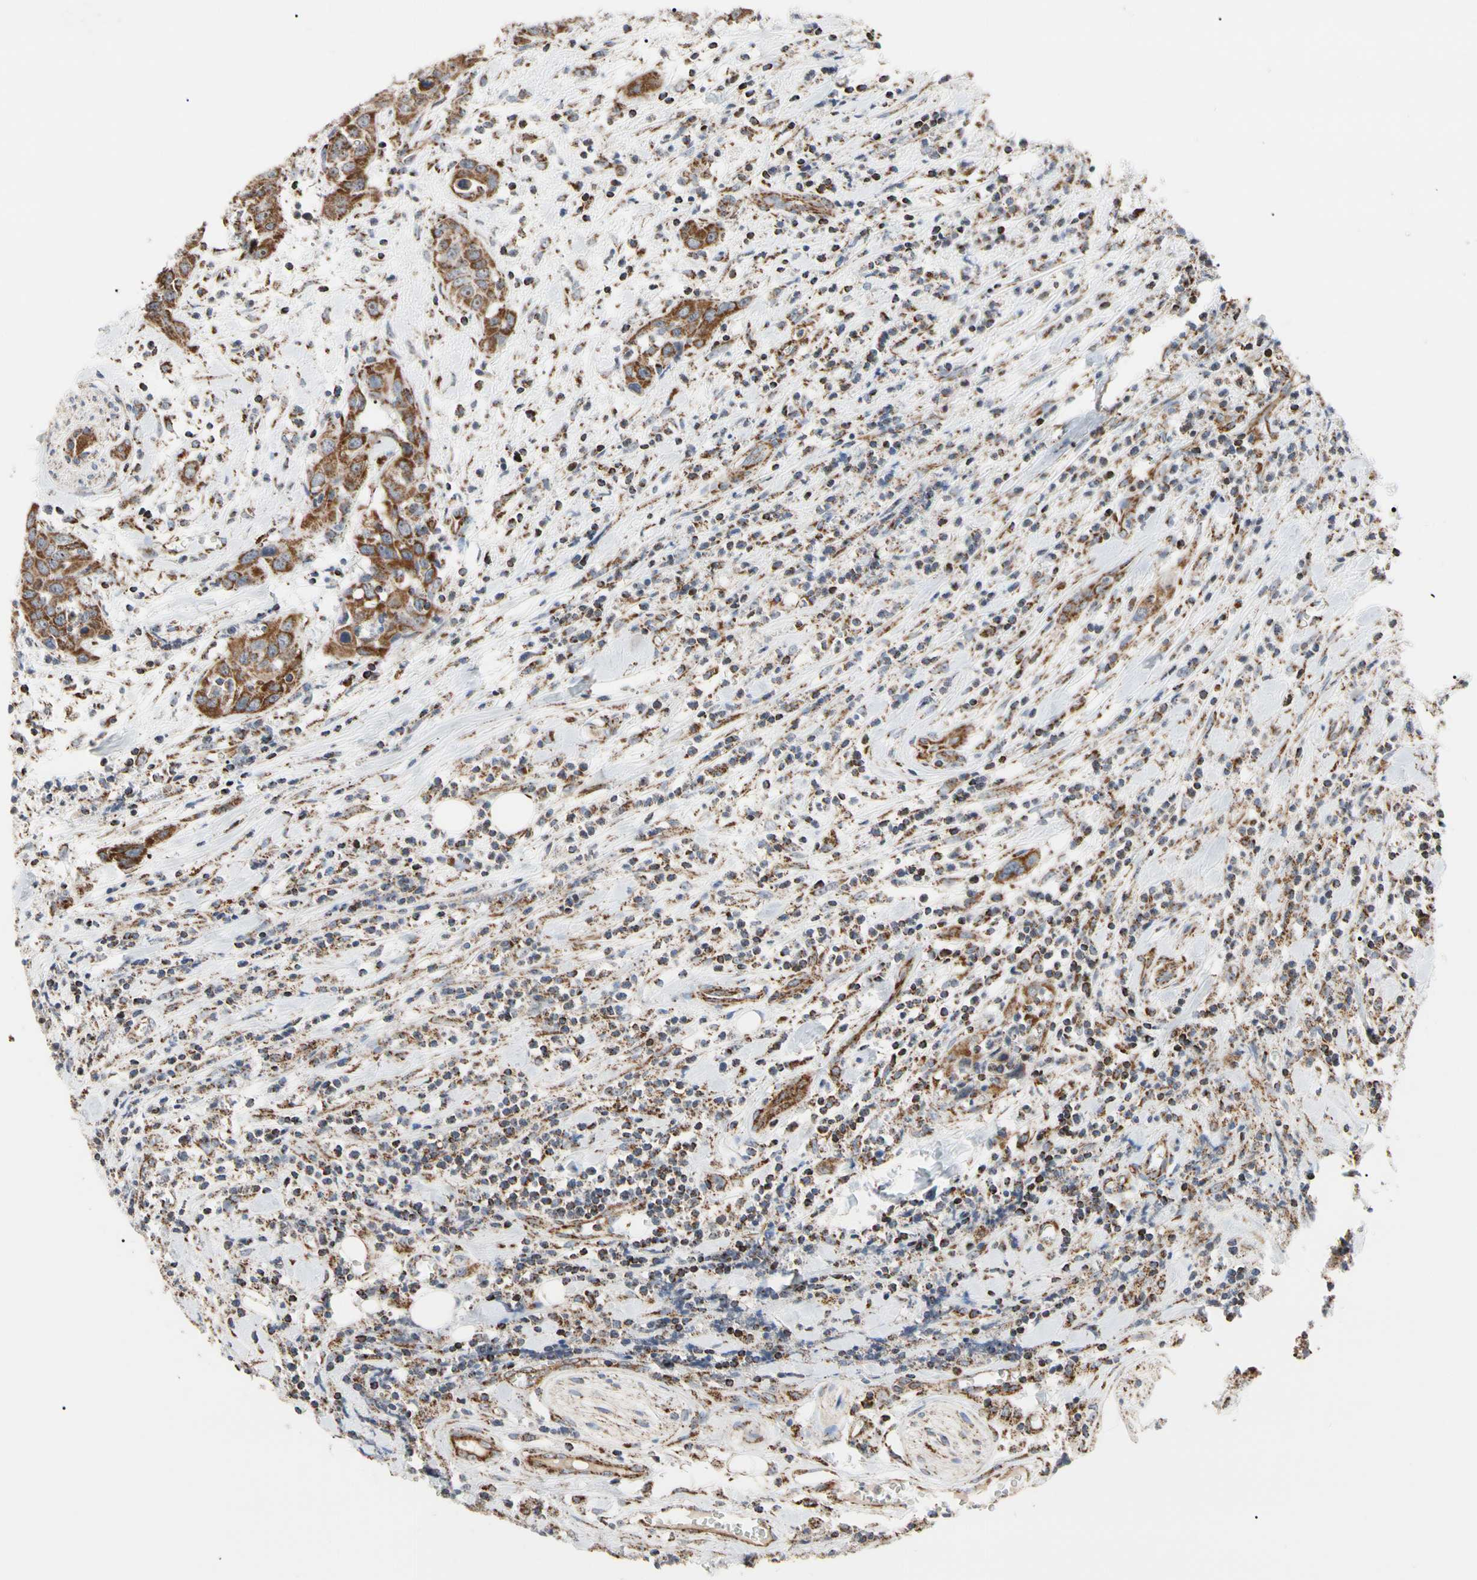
{"staining": {"intensity": "strong", "quantity": ">75%", "location": "cytoplasmic/membranous"}, "tissue": "head and neck cancer", "cell_type": "Tumor cells", "image_type": "cancer", "snomed": [{"axis": "morphology", "description": "Squamous cell carcinoma, NOS"}, {"axis": "topography", "description": "Oral tissue"}, {"axis": "topography", "description": "Head-Neck"}], "caption": "Immunohistochemistry (DAB (3,3'-diaminobenzidine)) staining of head and neck cancer displays strong cytoplasmic/membranous protein staining in approximately >75% of tumor cells.", "gene": "FAM110B", "patient": {"sex": "female", "age": 50}}